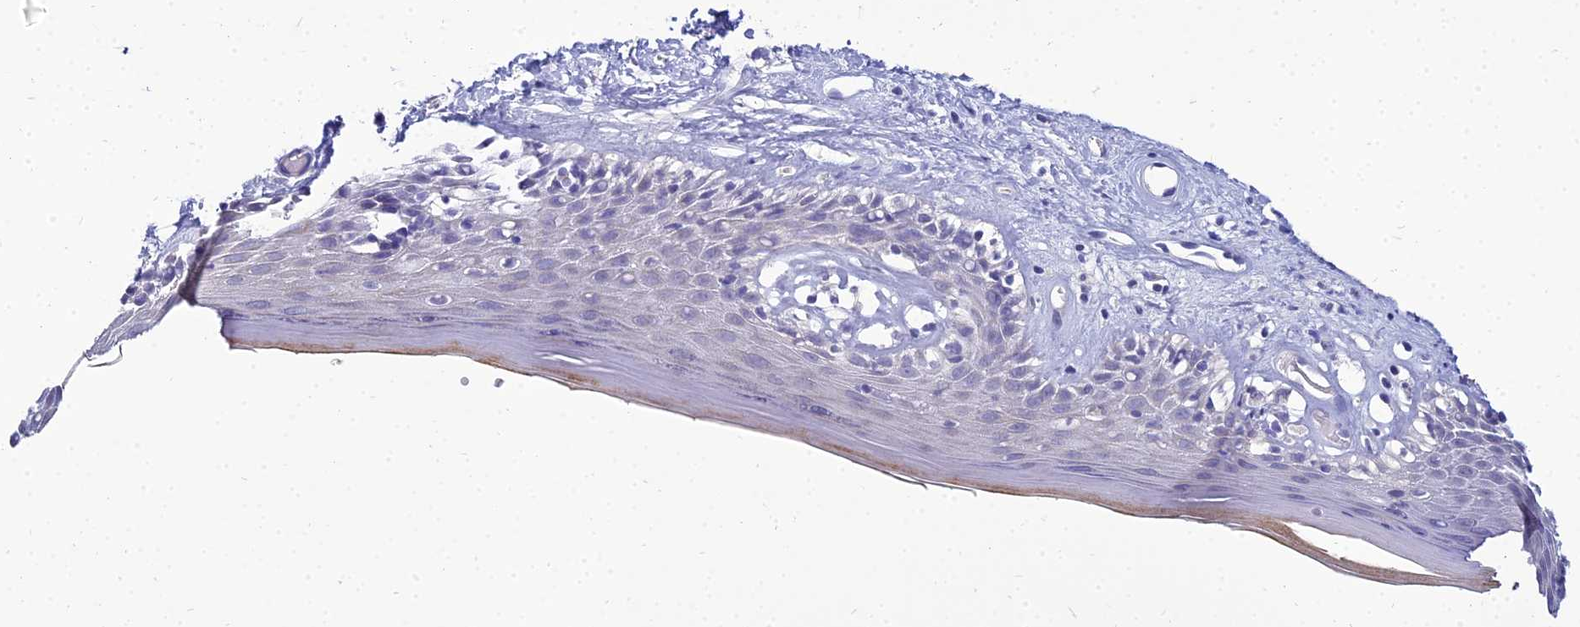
{"staining": {"intensity": "weak", "quantity": "<25%", "location": "cytoplasmic/membranous"}, "tissue": "skin", "cell_type": "Epidermal cells", "image_type": "normal", "snomed": [{"axis": "morphology", "description": "Normal tissue, NOS"}, {"axis": "topography", "description": "Adipose tissue"}, {"axis": "topography", "description": "Vascular tissue"}, {"axis": "topography", "description": "Vulva"}, {"axis": "topography", "description": "Peripheral nerve tissue"}], "caption": "Histopathology image shows no protein expression in epidermal cells of benign skin.", "gene": "NPY", "patient": {"sex": "female", "age": 86}}